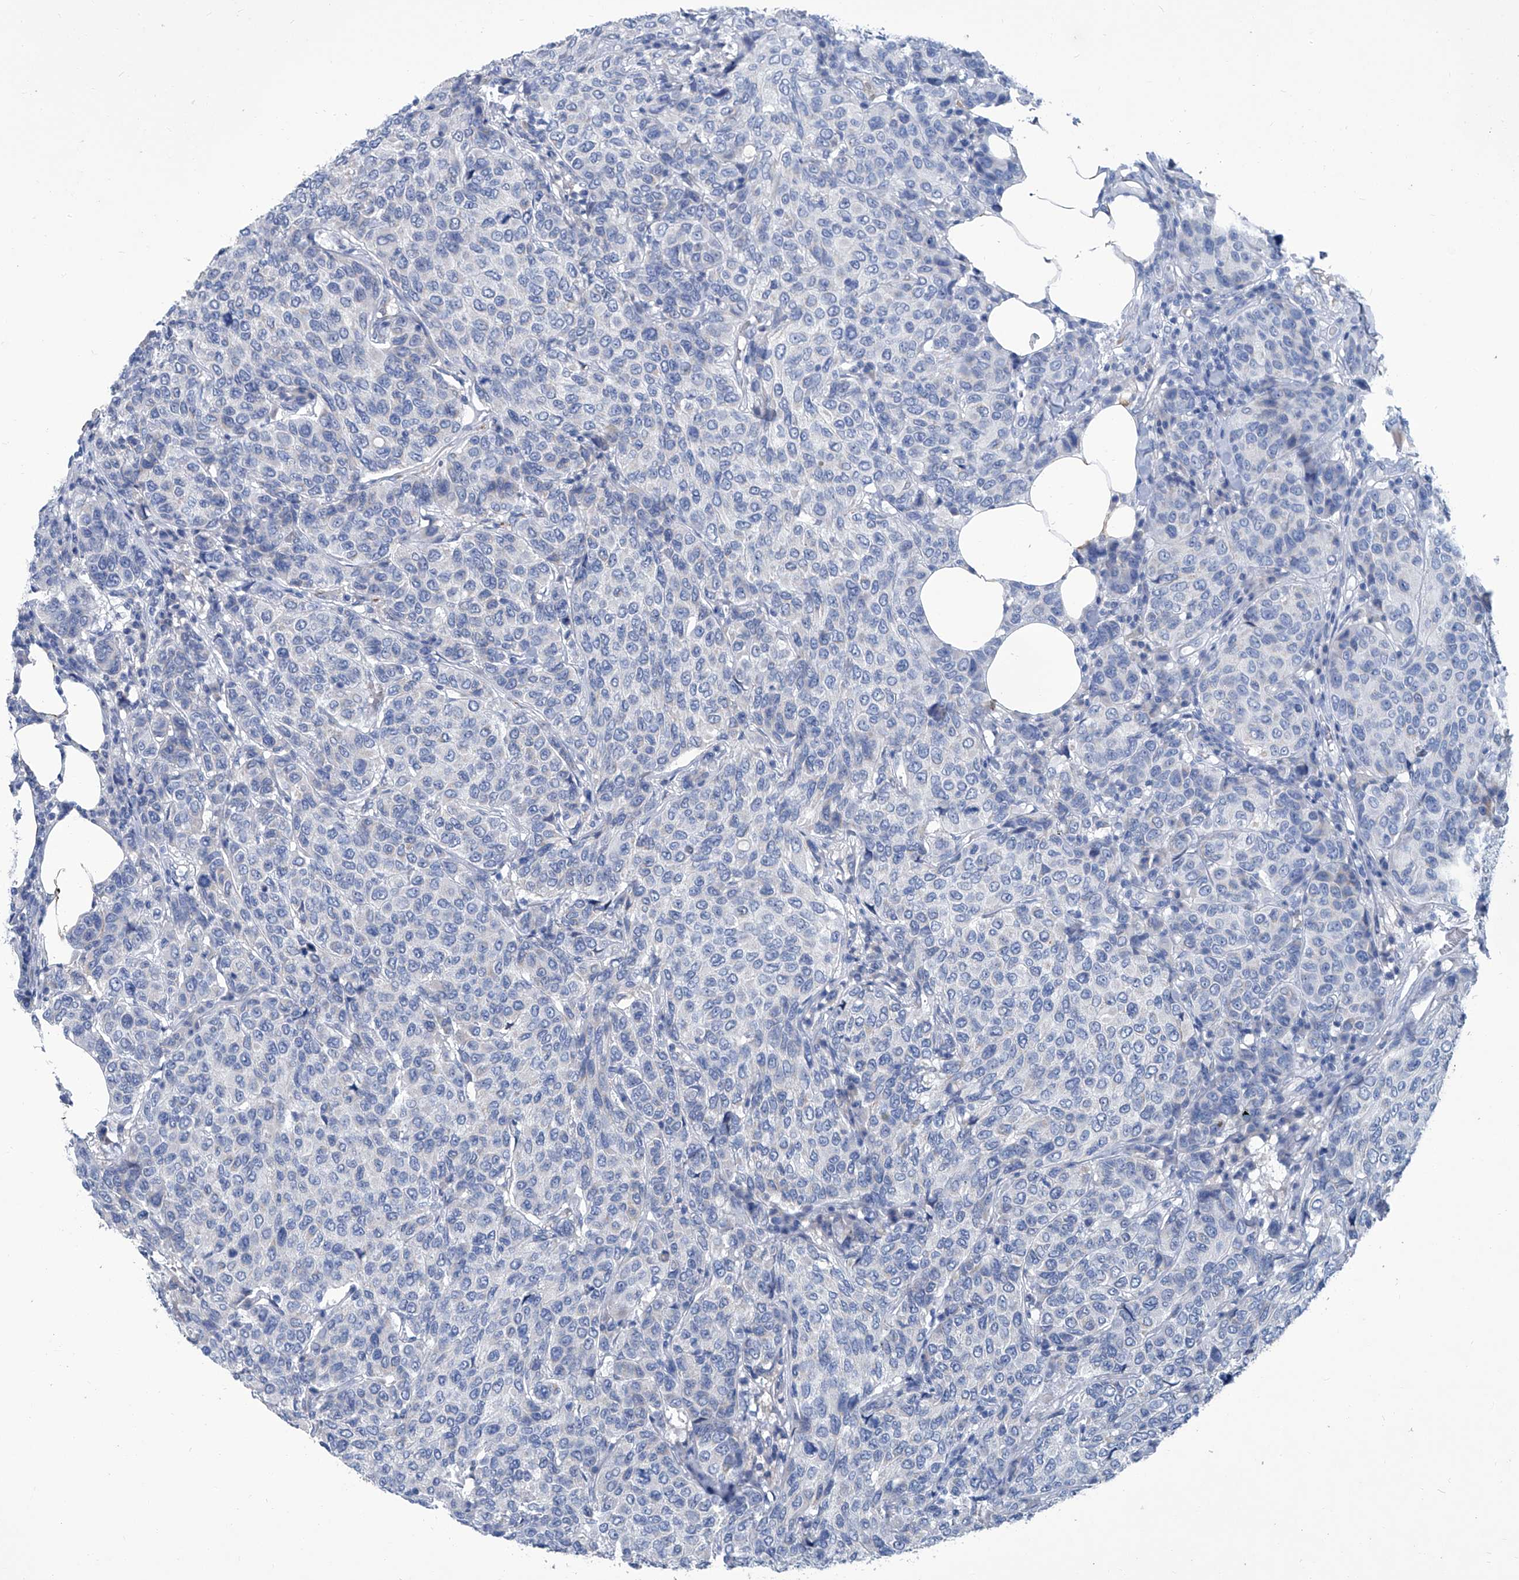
{"staining": {"intensity": "negative", "quantity": "none", "location": "none"}, "tissue": "breast cancer", "cell_type": "Tumor cells", "image_type": "cancer", "snomed": [{"axis": "morphology", "description": "Duct carcinoma"}, {"axis": "topography", "description": "Breast"}], "caption": "A high-resolution photomicrograph shows immunohistochemistry (IHC) staining of breast cancer, which reveals no significant expression in tumor cells.", "gene": "MTARC1", "patient": {"sex": "female", "age": 55}}